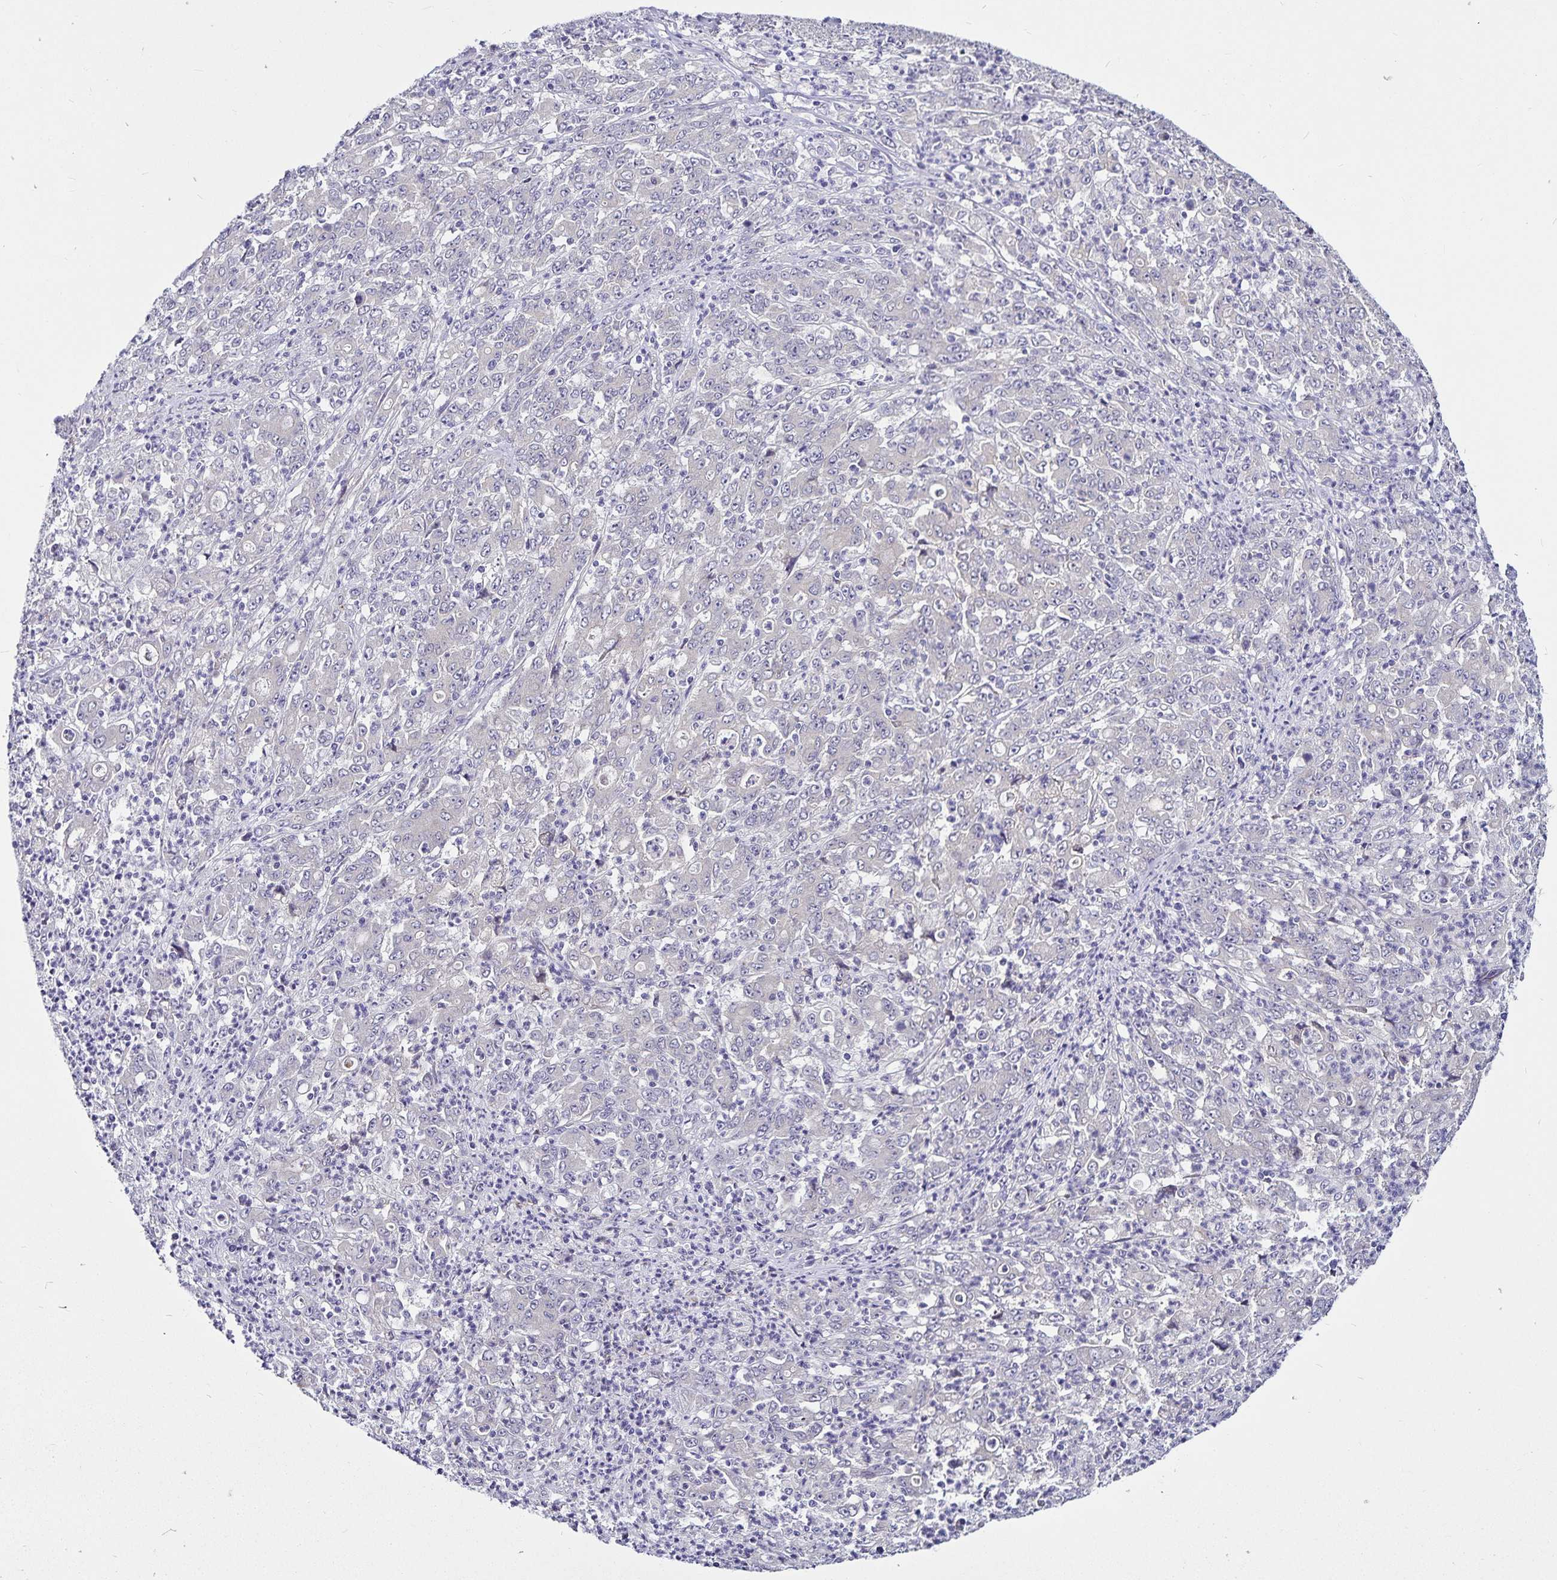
{"staining": {"intensity": "negative", "quantity": "none", "location": "none"}, "tissue": "stomach cancer", "cell_type": "Tumor cells", "image_type": "cancer", "snomed": [{"axis": "morphology", "description": "Adenocarcinoma, NOS"}, {"axis": "topography", "description": "Stomach, lower"}], "caption": "IHC photomicrograph of neoplastic tissue: human stomach adenocarcinoma stained with DAB exhibits no significant protein positivity in tumor cells.", "gene": "GNG12", "patient": {"sex": "female", "age": 71}}